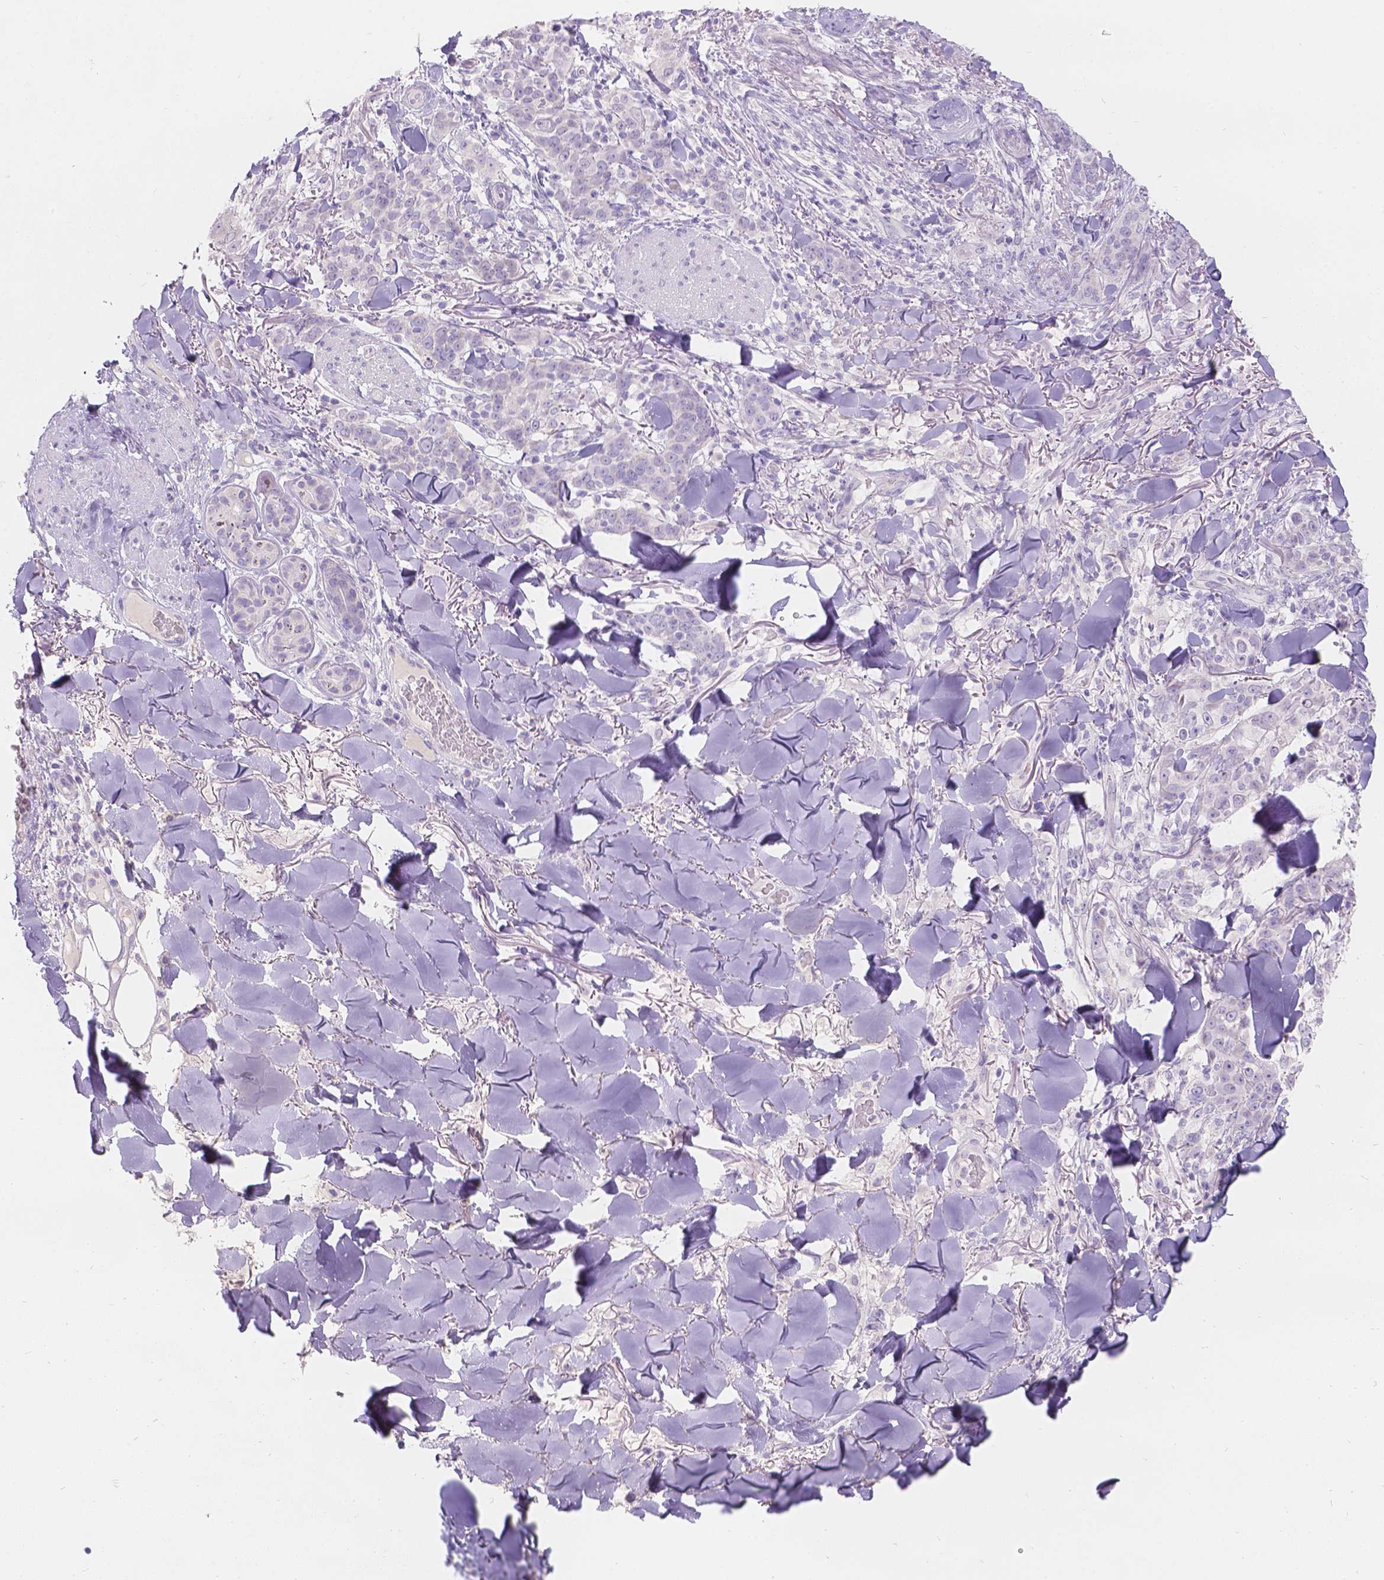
{"staining": {"intensity": "negative", "quantity": "none", "location": "none"}, "tissue": "skin cancer", "cell_type": "Tumor cells", "image_type": "cancer", "snomed": [{"axis": "morphology", "description": "Normal tissue, NOS"}, {"axis": "morphology", "description": "Squamous cell carcinoma, NOS"}, {"axis": "topography", "description": "Skin"}], "caption": "High power microscopy micrograph of an IHC micrograph of skin cancer, revealing no significant staining in tumor cells.", "gene": "HTN3", "patient": {"sex": "female", "age": 83}}